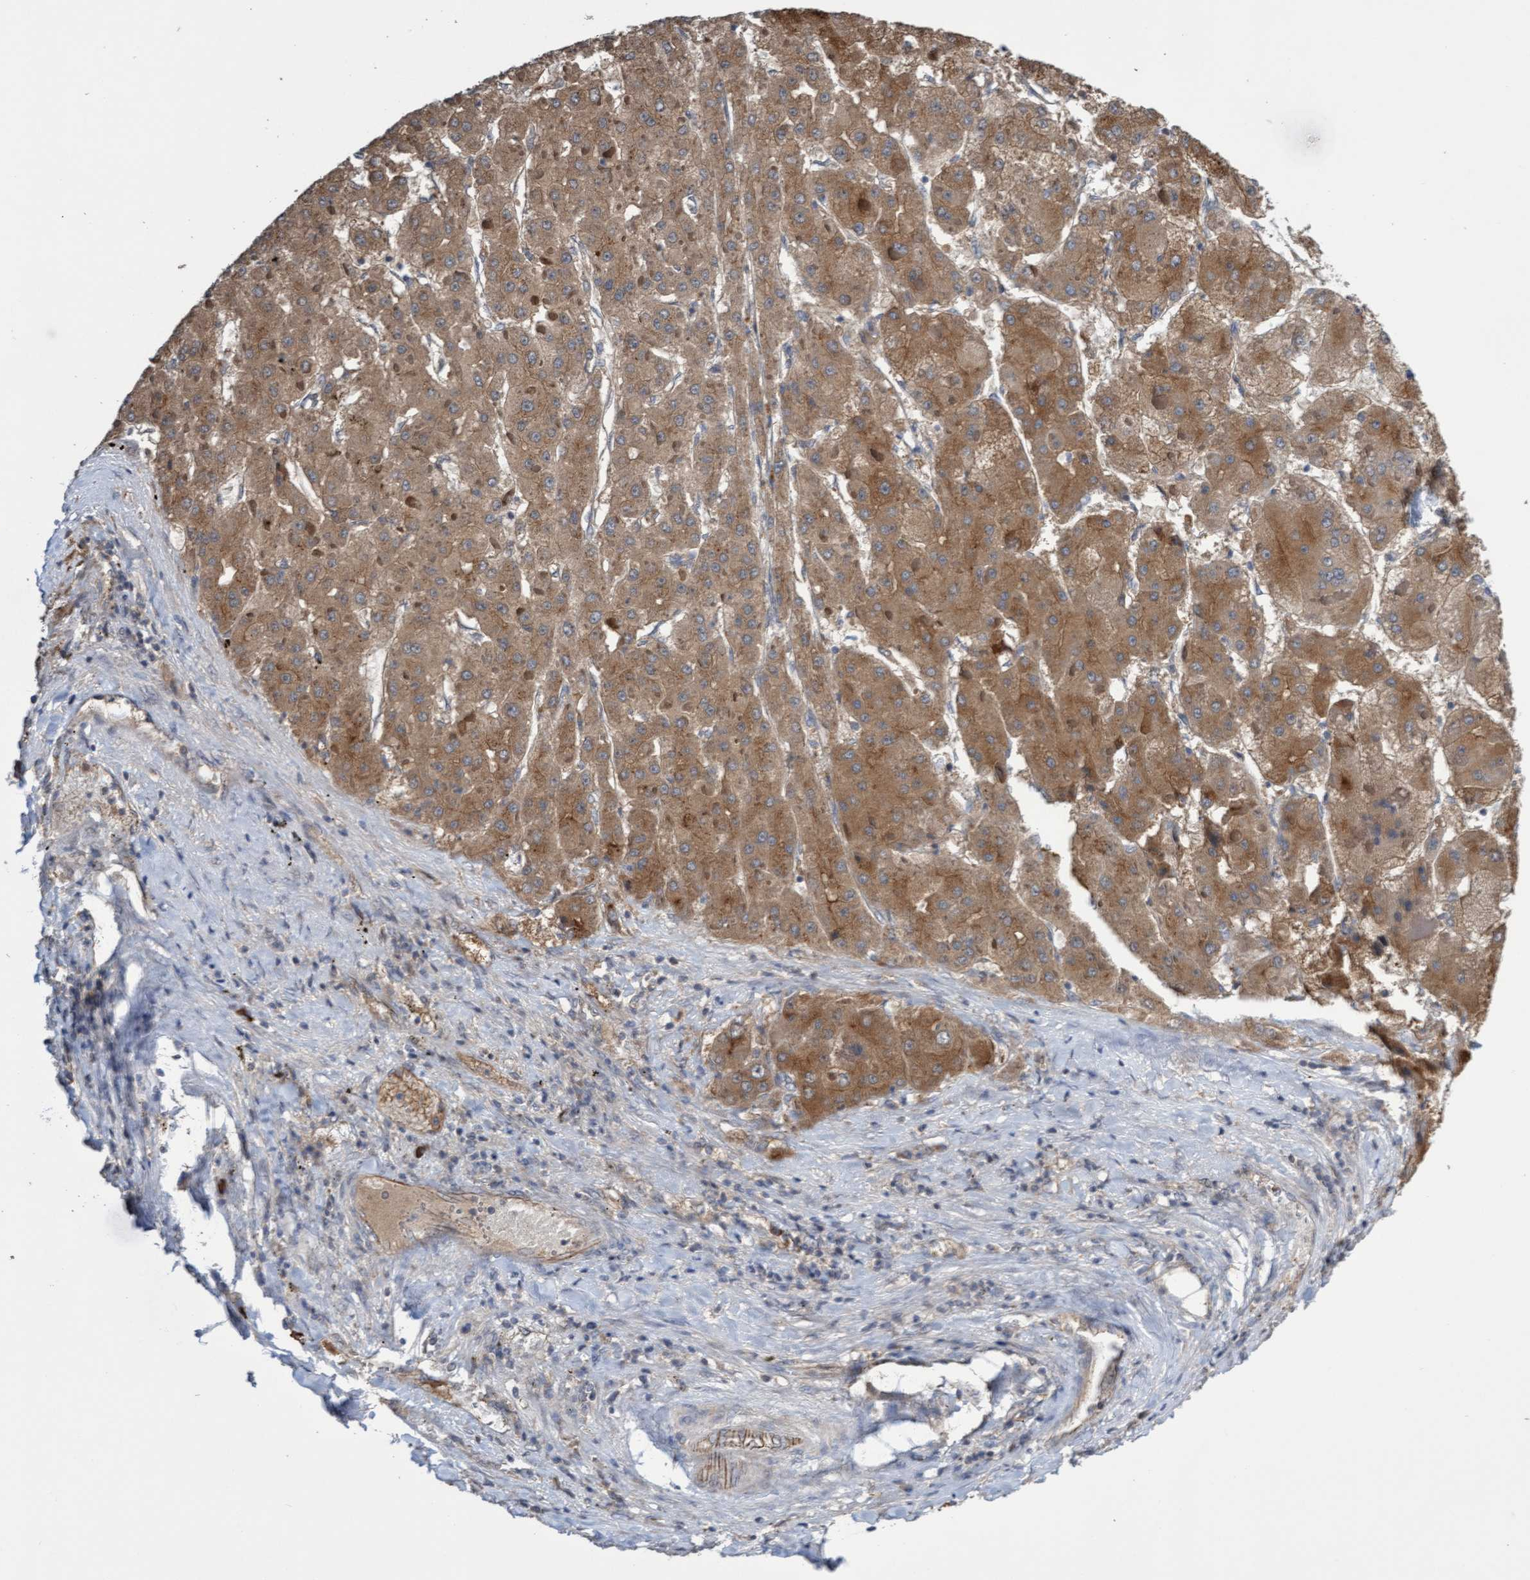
{"staining": {"intensity": "moderate", "quantity": ">75%", "location": "cytoplasmic/membranous"}, "tissue": "liver cancer", "cell_type": "Tumor cells", "image_type": "cancer", "snomed": [{"axis": "morphology", "description": "Carcinoma, Hepatocellular, NOS"}, {"axis": "topography", "description": "Liver"}], "caption": "Protein staining demonstrates moderate cytoplasmic/membranous staining in about >75% of tumor cells in hepatocellular carcinoma (liver).", "gene": "ITFG1", "patient": {"sex": "female", "age": 73}}